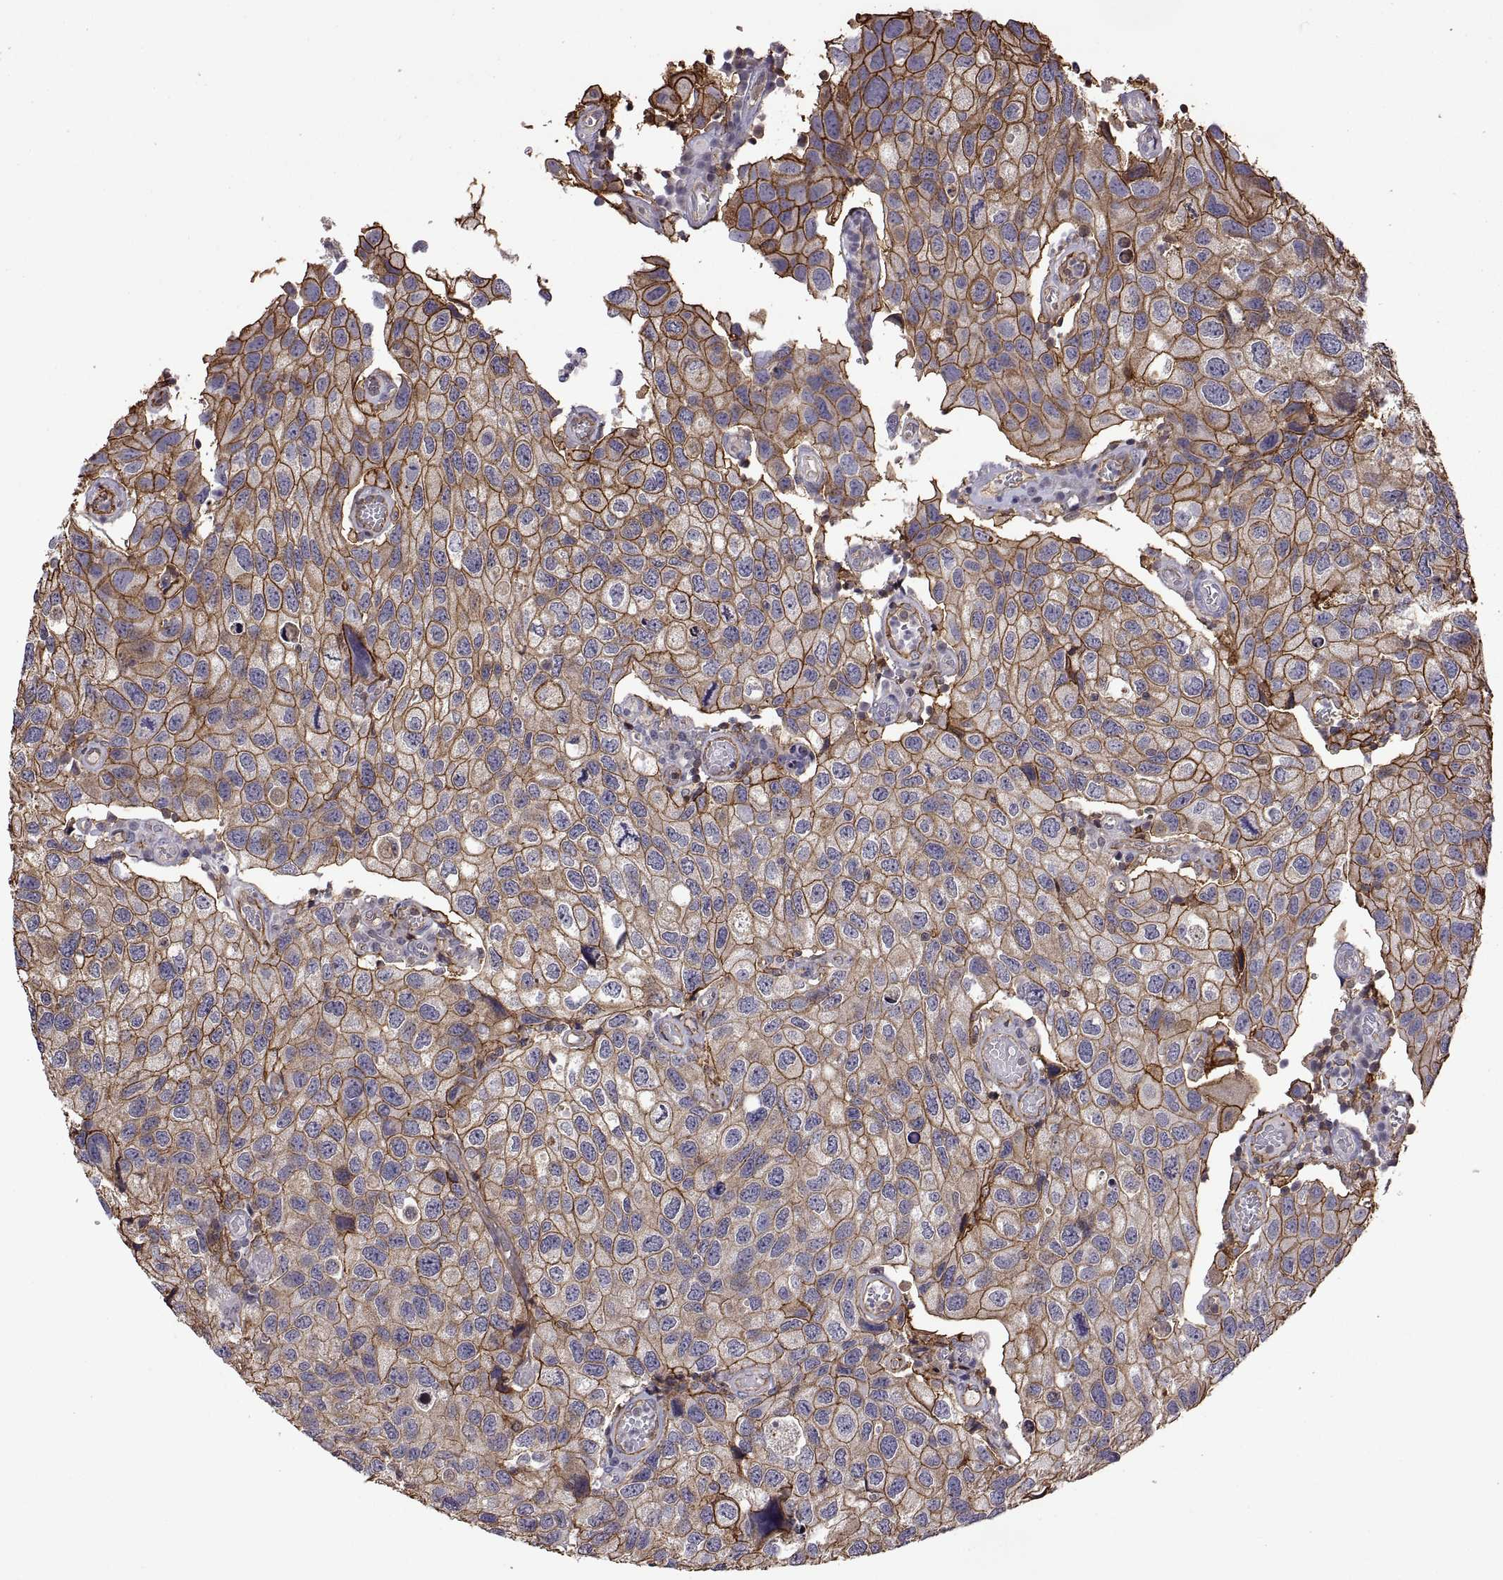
{"staining": {"intensity": "moderate", "quantity": ">75%", "location": "cytoplasmic/membranous"}, "tissue": "urothelial cancer", "cell_type": "Tumor cells", "image_type": "cancer", "snomed": [{"axis": "morphology", "description": "Urothelial carcinoma, High grade"}, {"axis": "topography", "description": "Urinary bladder"}], "caption": "Tumor cells show moderate cytoplasmic/membranous expression in about >75% of cells in high-grade urothelial carcinoma.", "gene": "S100A10", "patient": {"sex": "male", "age": 79}}